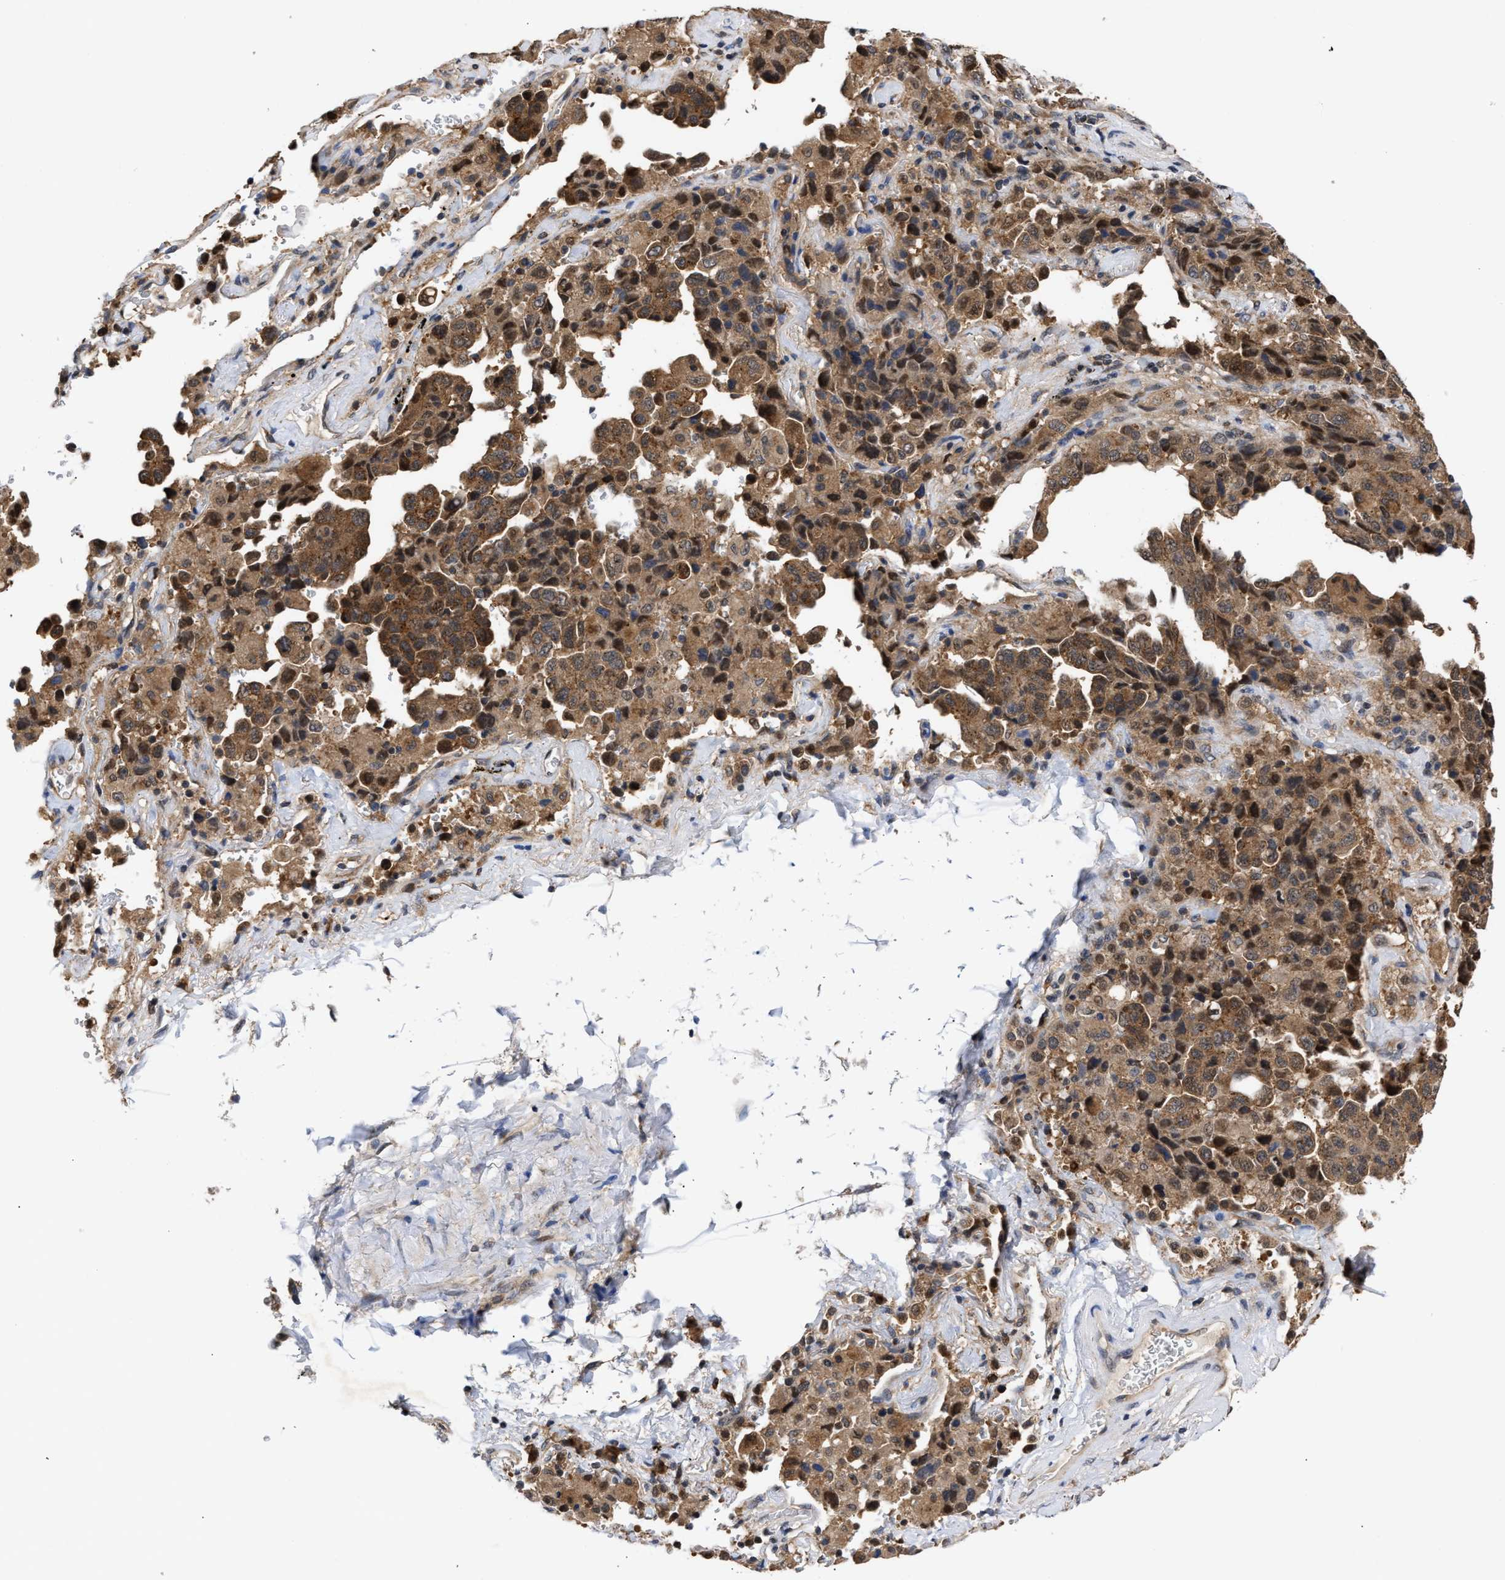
{"staining": {"intensity": "moderate", "quantity": ">75%", "location": "cytoplasmic/membranous"}, "tissue": "lung cancer", "cell_type": "Tumor cells", "image_type": "cancer", "snomed": [{"axis": "morphology", "description": "Adenocarcinoma, NOS"}, {"axis": "topography", "description": "Lung"}], "caption": "Immunohistochemistry photomicrograph of human adenocarcinoma (lung) stained for a protein (brown), which displays medium levels of moderate cytoplasmic/membranous positivity in approximately >75% of tumor cells.", "gene": "CLIP2", "patient": {"sex": "female", "age": 51}}